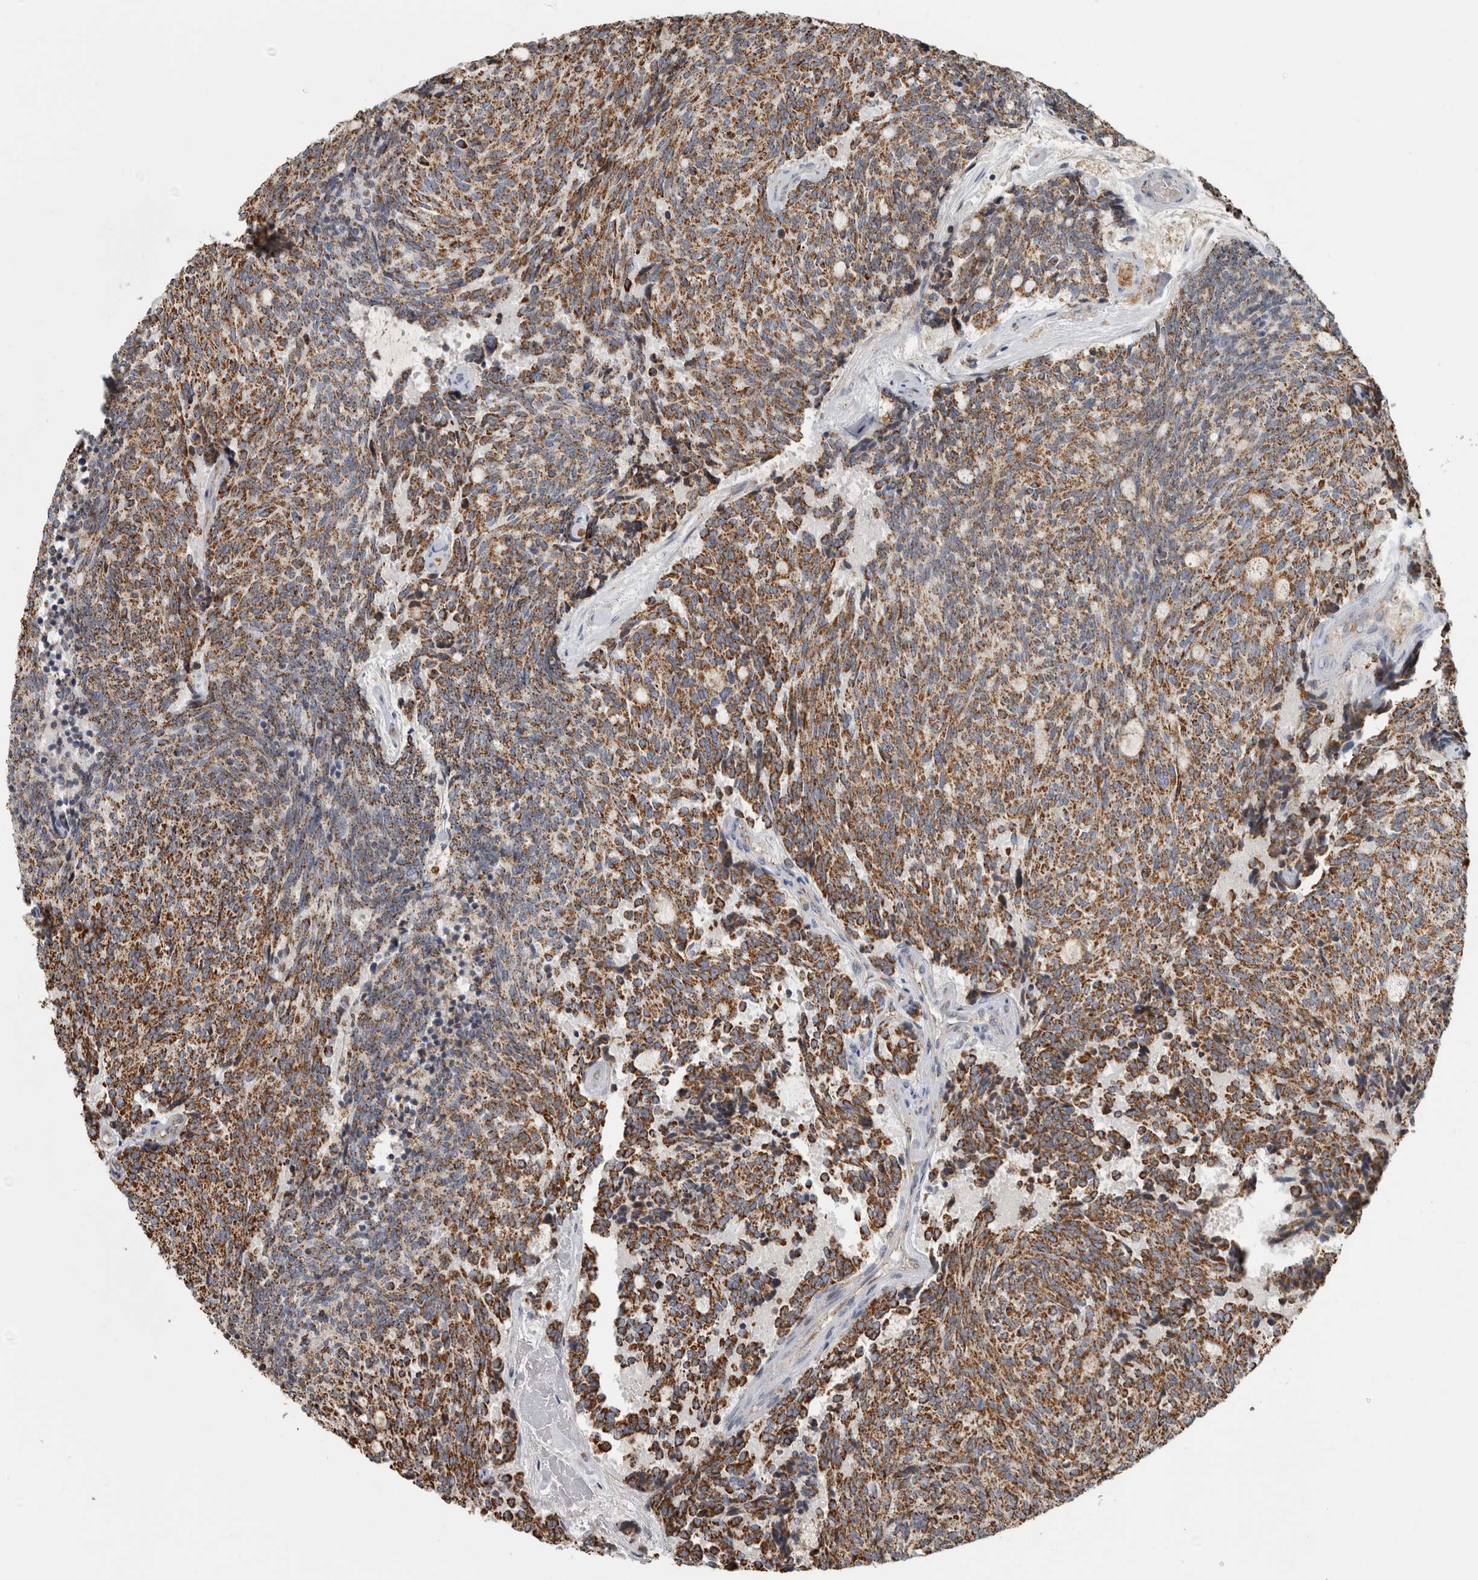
{"staining": {"intensity": "moderate", "quantity": ">75%", "location": "cytoplasmic/membranous"}, "tissue": "carcinoid", "cell_type": "Tumor cells", "image_type": "cancer", "snomed": [{"axis": "morphology", "description": "Carcinoid, malignant, NOS"}, {"axis": "topography", "description": "Pancreas"}], "caption": "Malignant carcinoid stained for a protein (brown) displays moderate cytoplasmic/membranous positive staining in about >75% of tumor cells.", "gene": "ST8SIA1", "patient": {"sex": "female", "age": 54}}